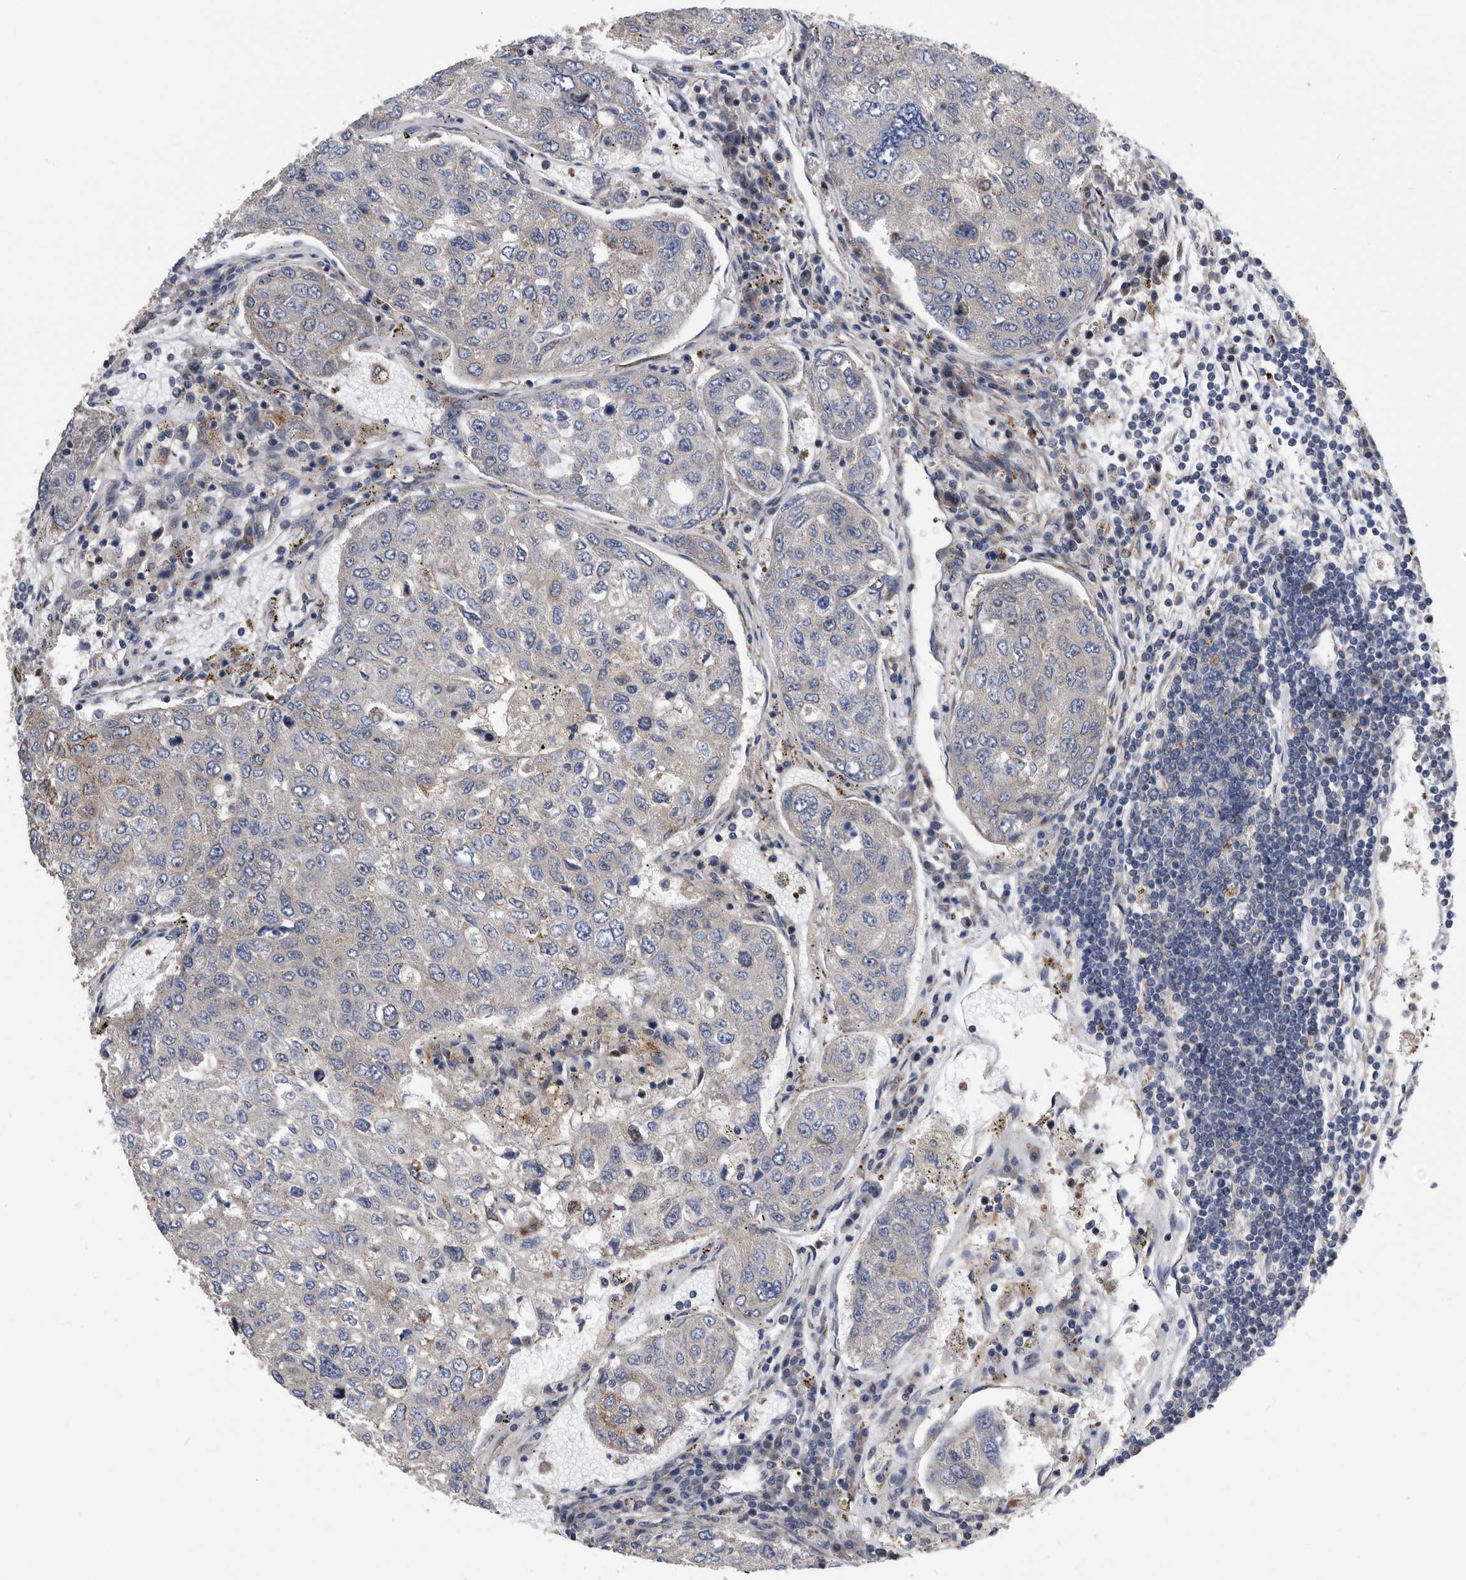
{"staining": {"intensity": "negative", "quantity": "none", "location": "none"}, "tissue": "urothelial cancer", "cell_type": "Tumor cells", "image_type": "cancer", "snomed": [{"axis": "morphology", "description": "Urothelial carcinoma, High grade"}, {"axis": "topography", "description": "Lymph node"}, {"axis": "topography", "description": "Urinary bladder"}], "caption": "An image of urothelial carcinoma (high-grade) stained for a protein reveals no brown staining in tumor cells.", "gene": "SERINC2", "patient": {"sex": "male", "age": 51}}